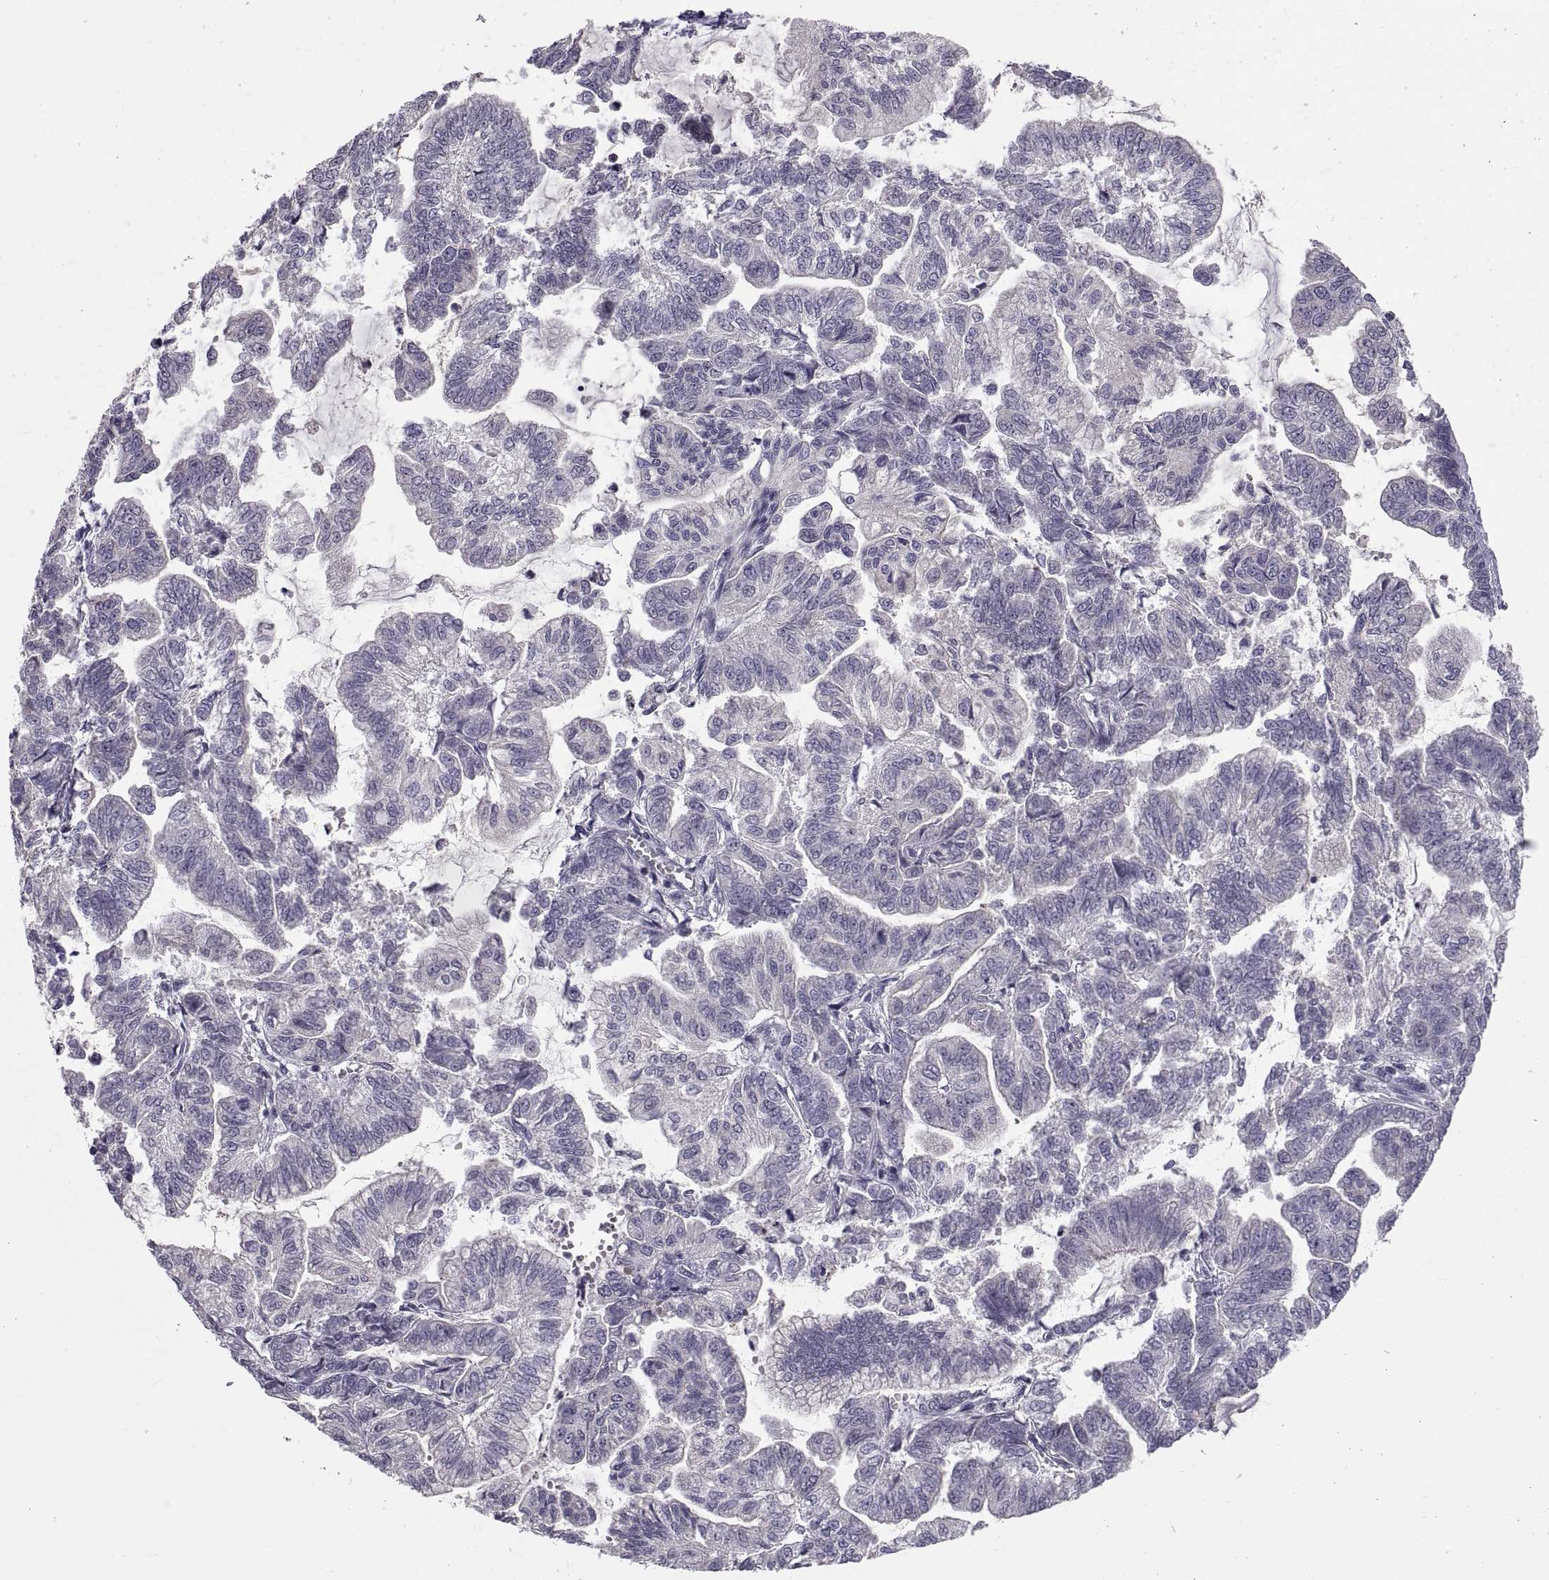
{"staining": {"intensity": "negative", "quantity": "none", "location": "none"}, "tissue": "stomach cancer", "cell_type": "Tumor cells", "image_type": "cancer", "snomed": [{"axis": "morphology", "description": "Adenocarcinoma, NOS"}, {"axis": "topography", "description": "Stomach"}], "caption": "Stomach cancer (adenocarcinoma) was stained to show a protein in brown. There is no significant expression in tumor cells. The staining is performed using DAB (3,3'-diaminobenzidine) brown chromogen with nuclei counter-stained in using hematoxylin.", "gene": "NPTX2", "patient": {"sex": "male", "age": 83}}